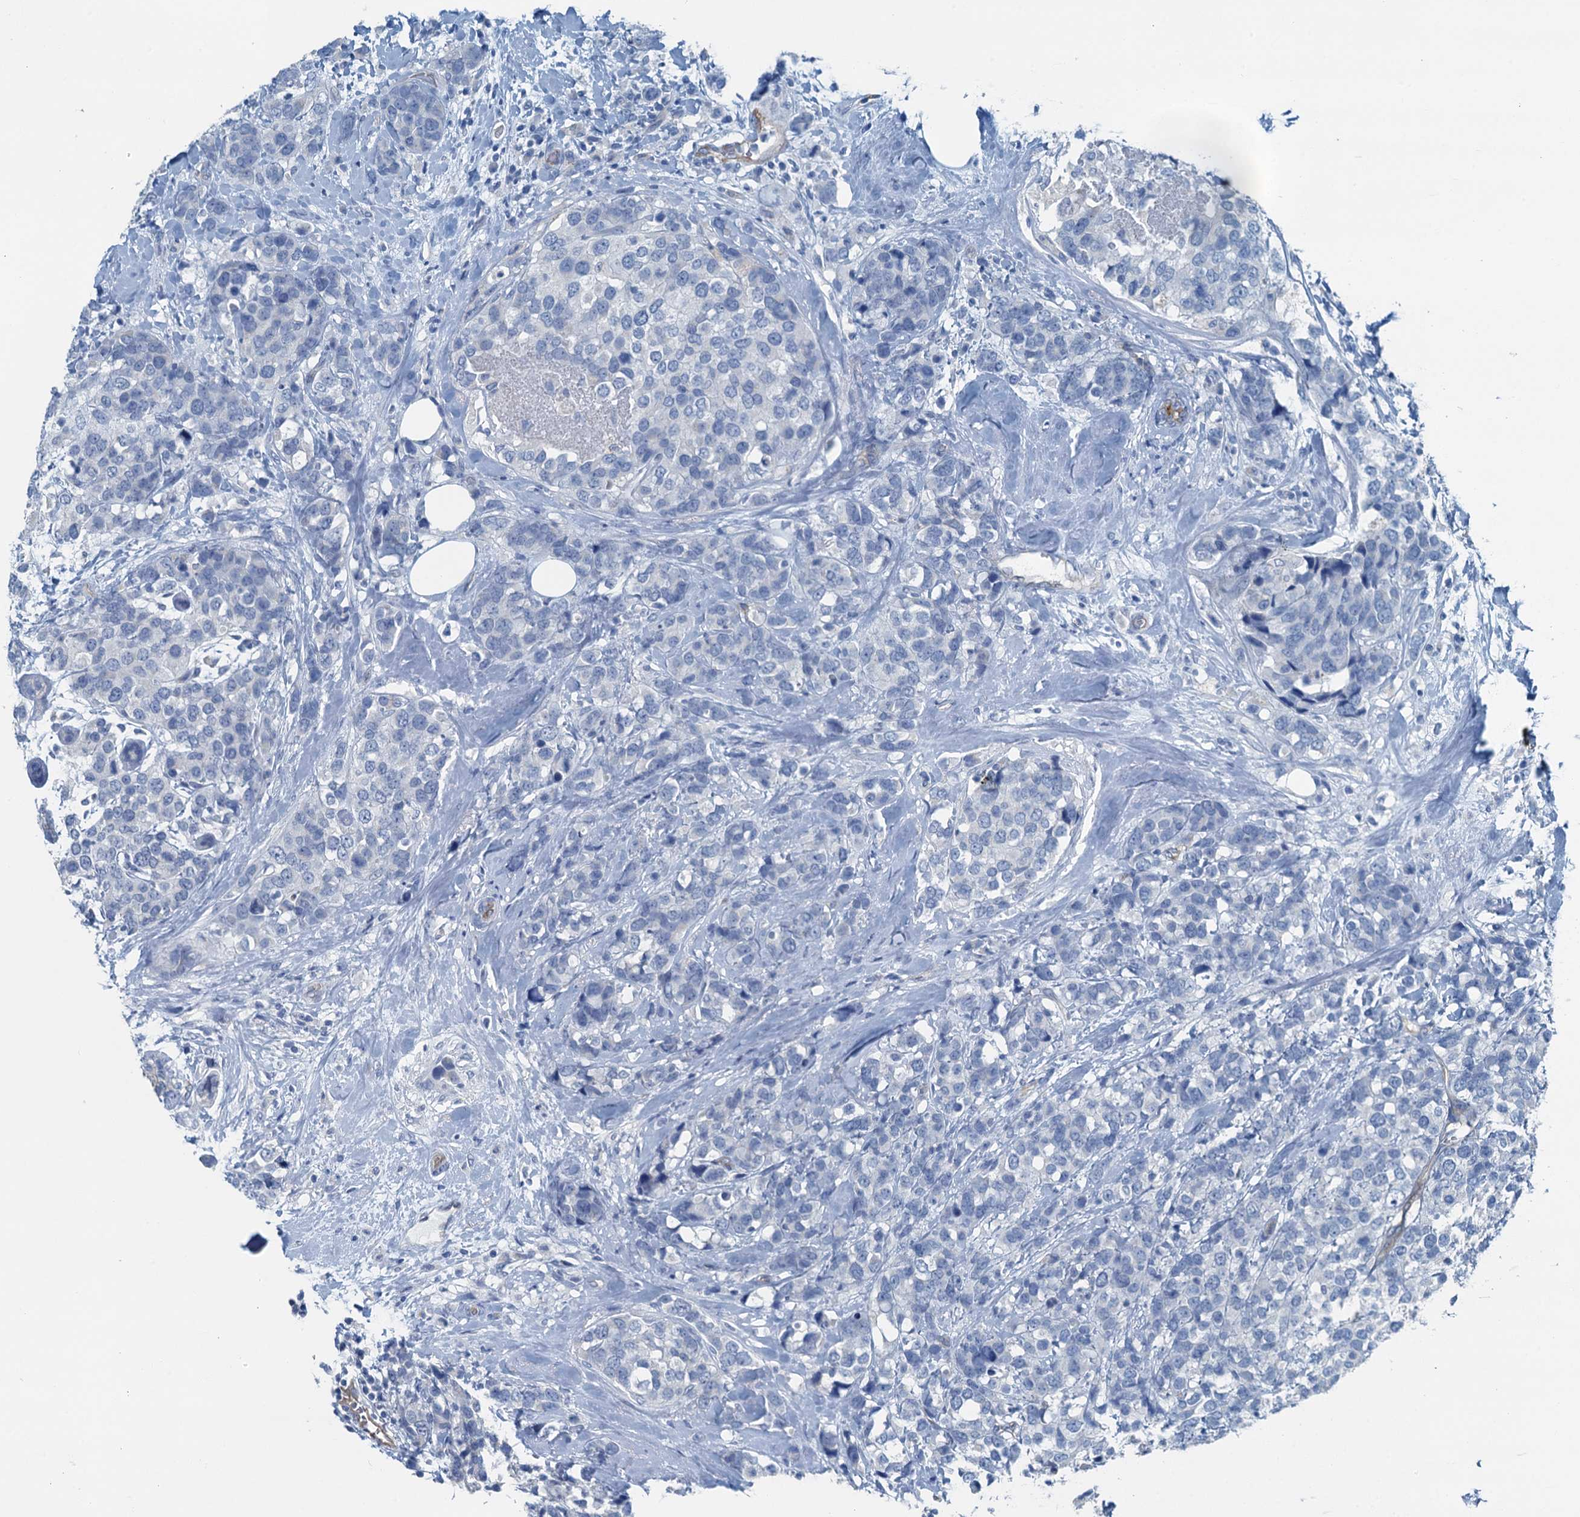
{"staining": {"intensity": "negative", "quantity": "none", "location": "none"}, "tissue": "breast cancer", "cell_type": "Tumor cells", "image_type": "cancer", "snomed": [{"axis": "morphology", "description": "Lobular carcinoma"}, {"axis": "topography", "description": "Breast"}], "caption": "DAB (3,3'-diaminobenzidine) immunohistochemical staining of human breast lobular carcinoma demonstrates no significant expression in tumor cells.", "gene": "GFOD2", "patient": {"sex": "female", "age": 59}}